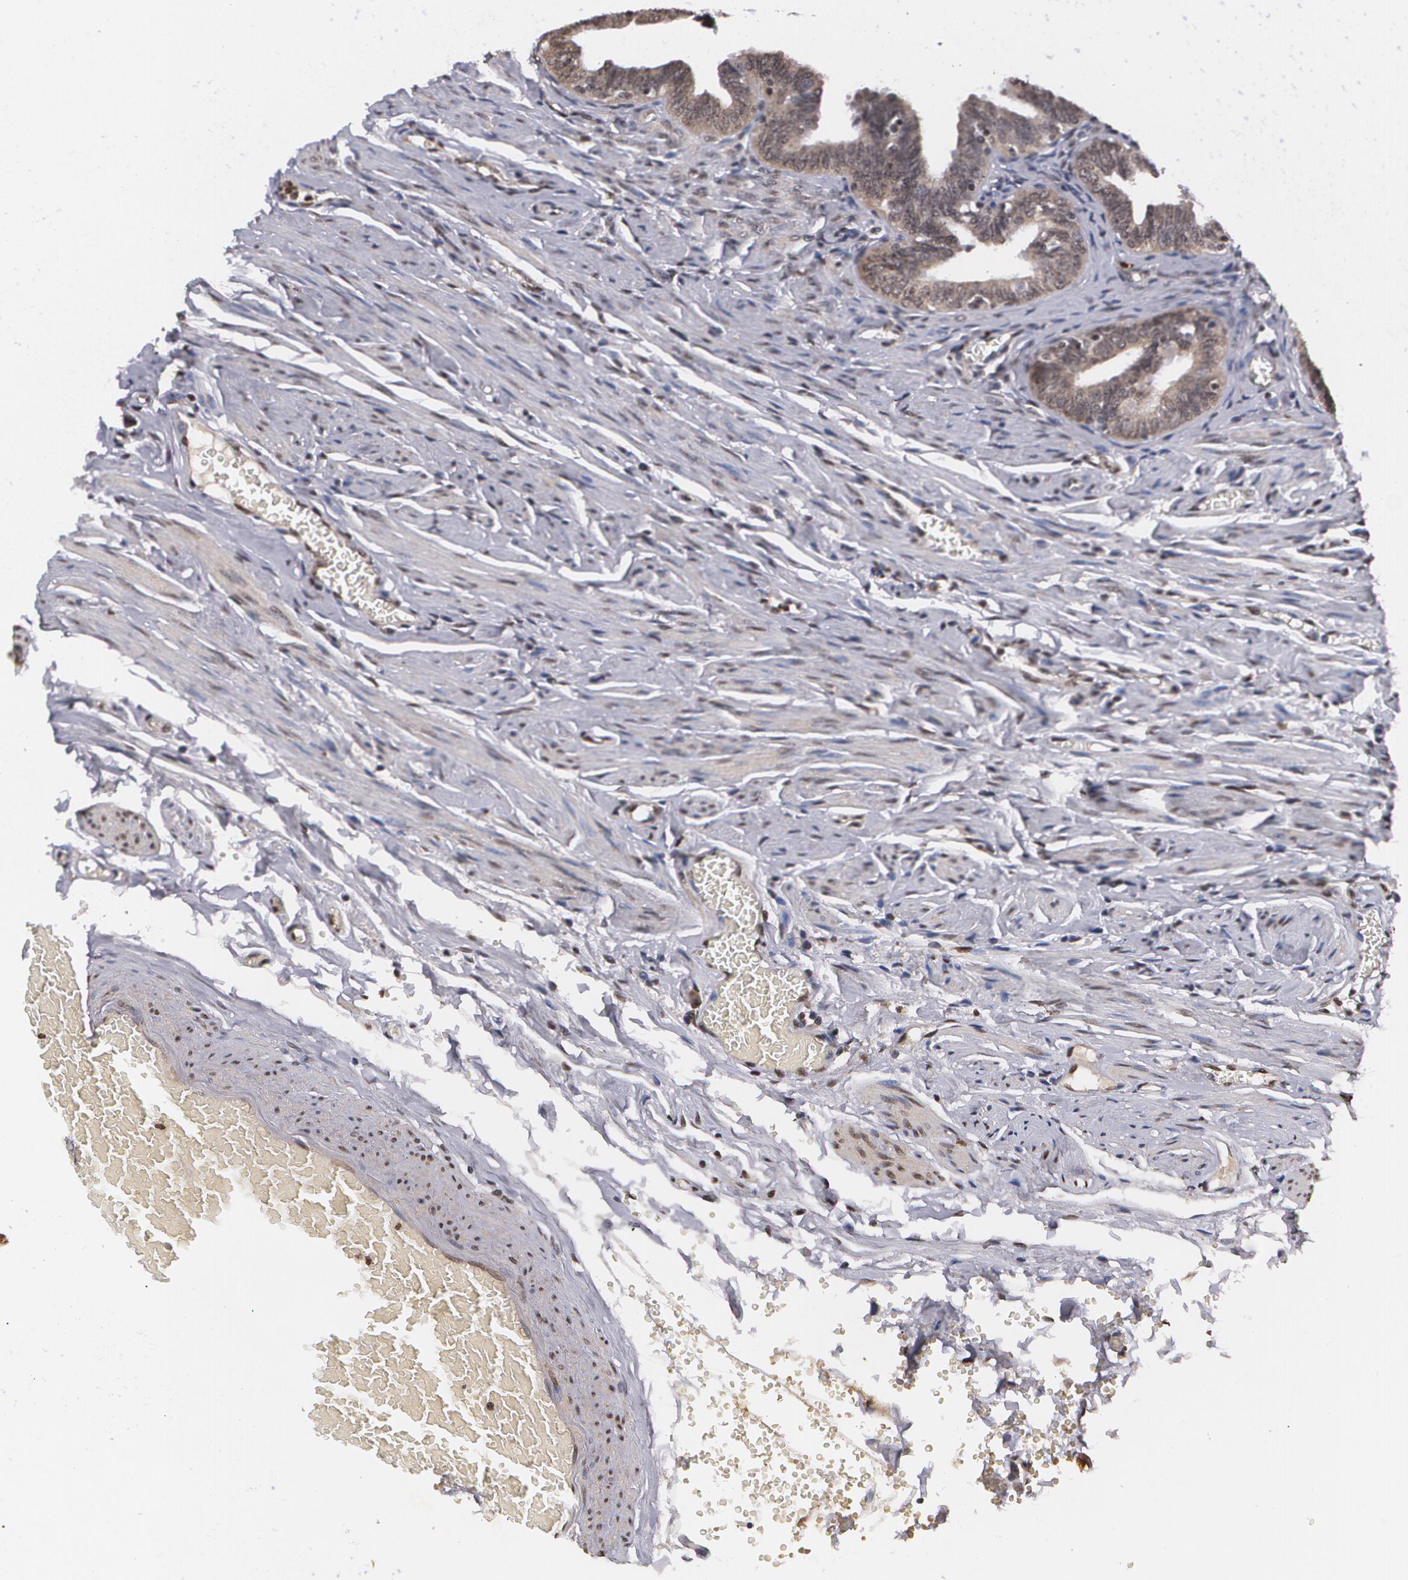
{"staining": {"intensity": "moderate", "quantity": ">75%", "location": "cytoplasmic/membranous,nuclear"}, "tissue": "fallopian tube", "cell_type": "Glandular cells", "image_type": "normal", "snomed": [{"axis": "morphology", "description": "Normal tissue, NOS"}, {"axis": "topography", "description": "Fallopian tube"}, {"axis": "topography", "description": "Ovary"}], "caption": "Immunohistochemistry (DAB) staining of unremarkable fallopian tube shows moderate cytoplasmic/membranous,nuclear protein staining in approximately >75% of glandular cells.", "gene": "MVP", "patient": {"sex": "female", "age": 69}}